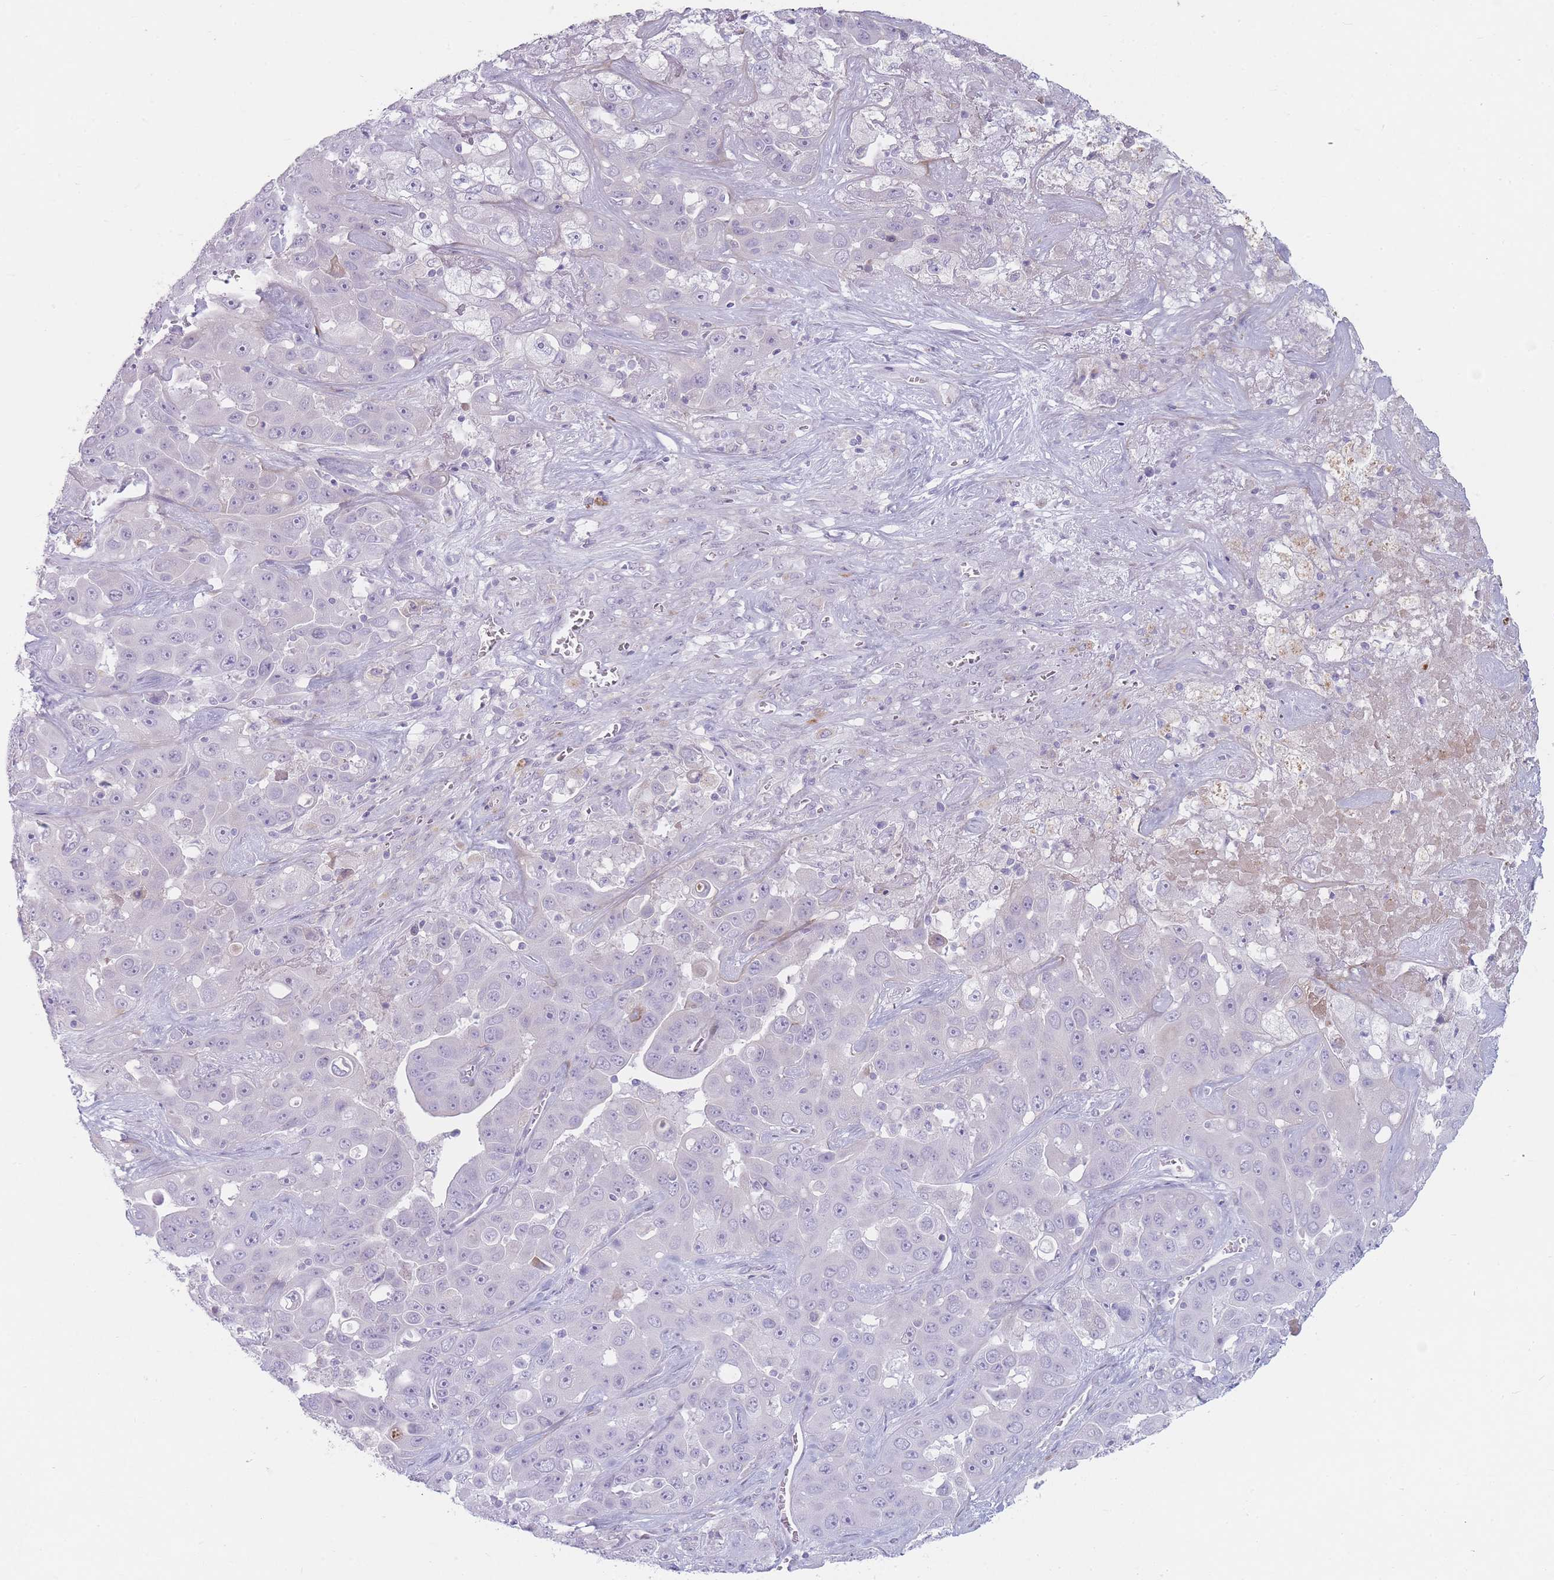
{"staining": {"intensity": "negative", "quantity": "none", "location": "none"}, "tissue": "liver cancer", "cell_type": "Tumor cells", "image_type": "cancer", "snomed": [{"axis": "morphology", "description": "Cholangiocarcinoma"}, {"axis": "topography", "description": "Liver"}], "caption": "Immunohistochemical staining of human liver cancer (cholangiocarcinoma) demonstrates no significant positivity in tumor cells.", "gene": "IFNA6", "patient": {"sex": "female", "age": 52}}